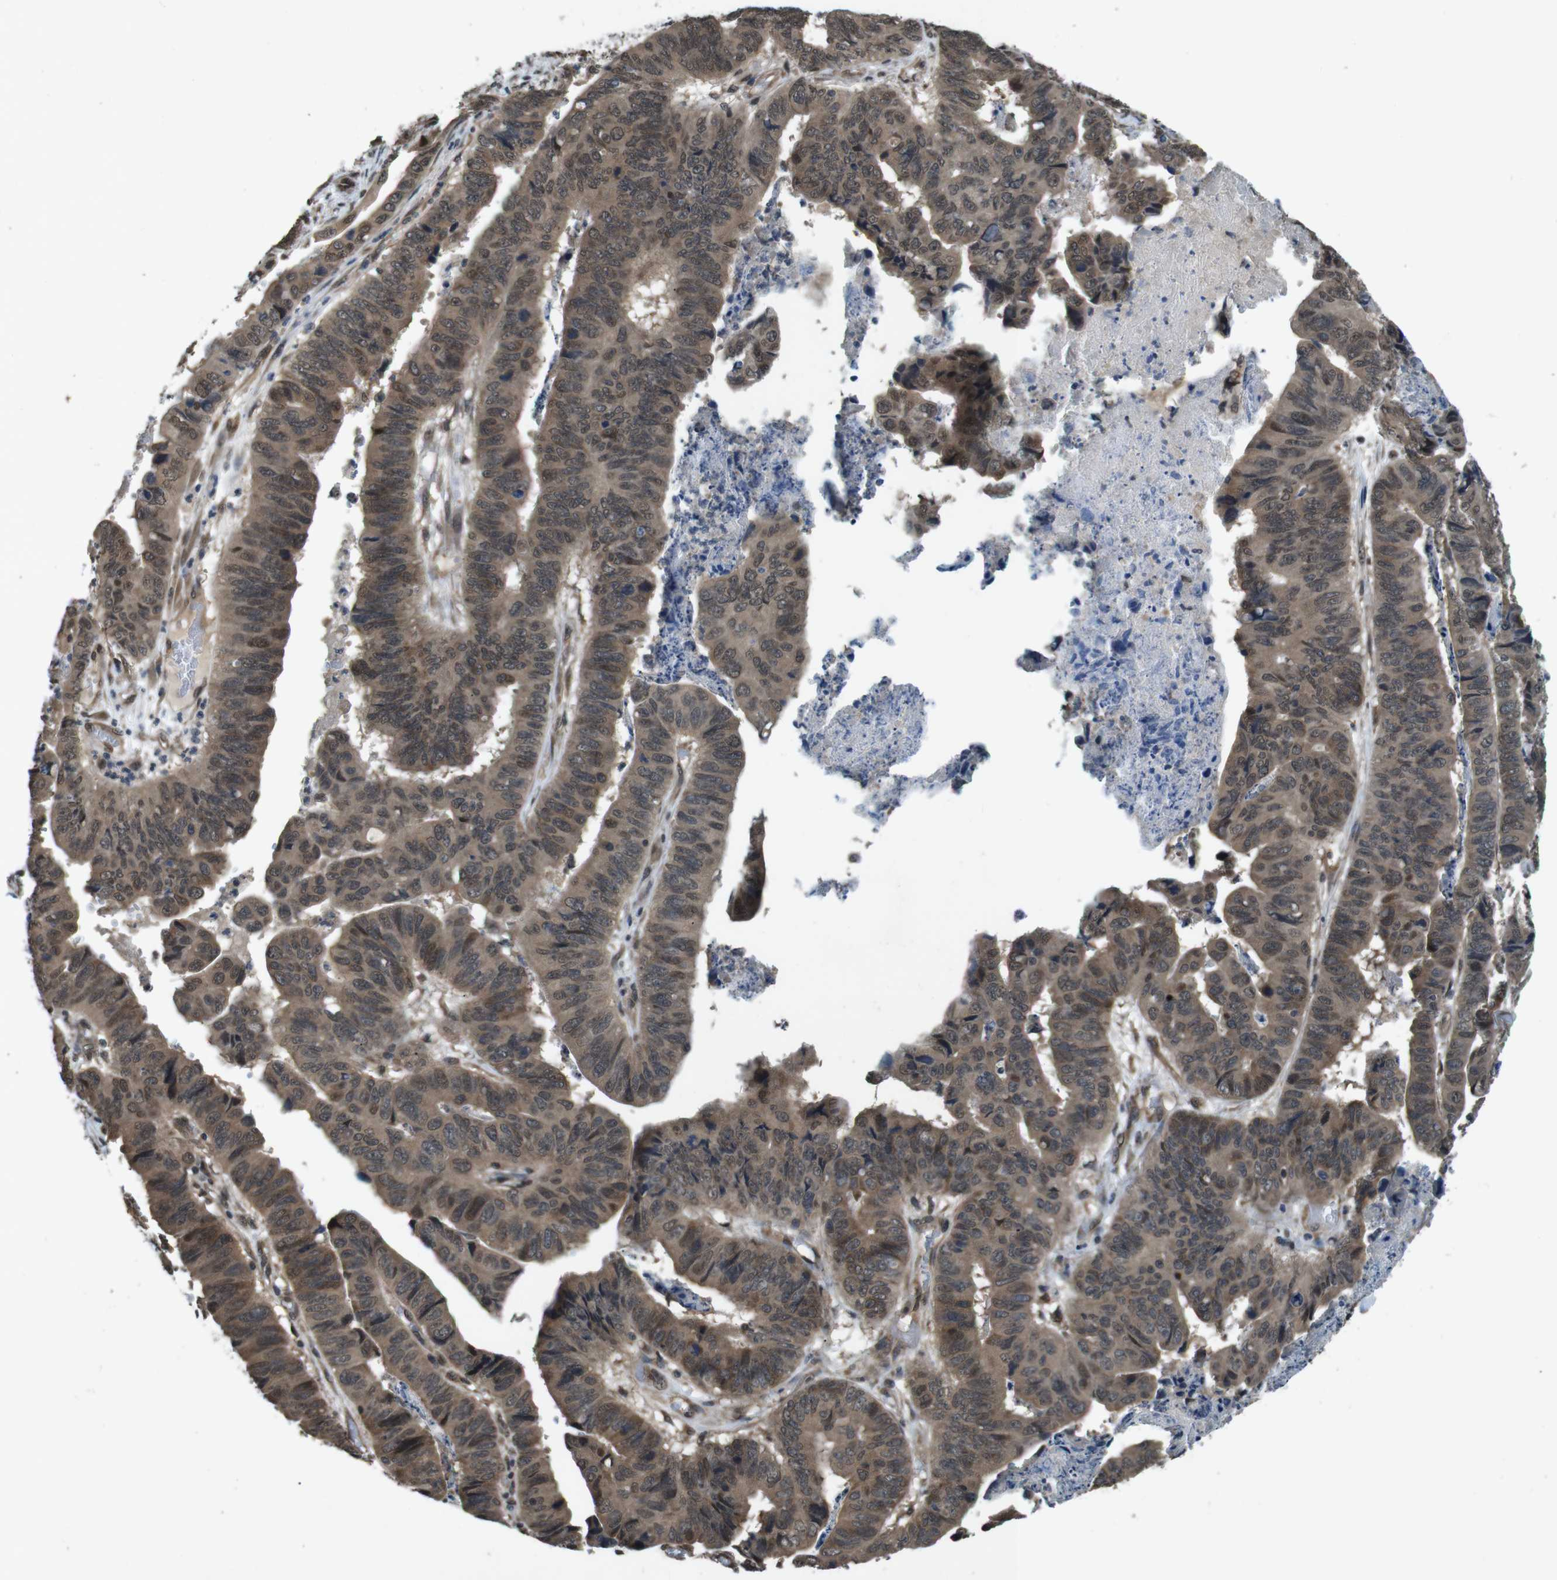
{"staining": {"intensity": "moderate", "quantity": ">75%", "location": "cytoplasmic/membranous,nuclear"}, "tissue": "stomach cancer", "cell_type": "Tumor cells", "image_type": "cancer", "snomed": [{"axis": "morphology", "description": "Adenocarcinoma, NOS"}, {"axis": "topography", "description": "Stomach, lower"}], "caption": "A high-resolution histopathology image shows immunohistochemistry (IHC) staining of stomach cancer (adenocarcinoma), which demonstrates moderate cytoplasmic/membranous and nuclear expression in approximately >75% of tumor cells.", "gene": "SOCS1", "patient": {"sex": "male", "age": 77}}